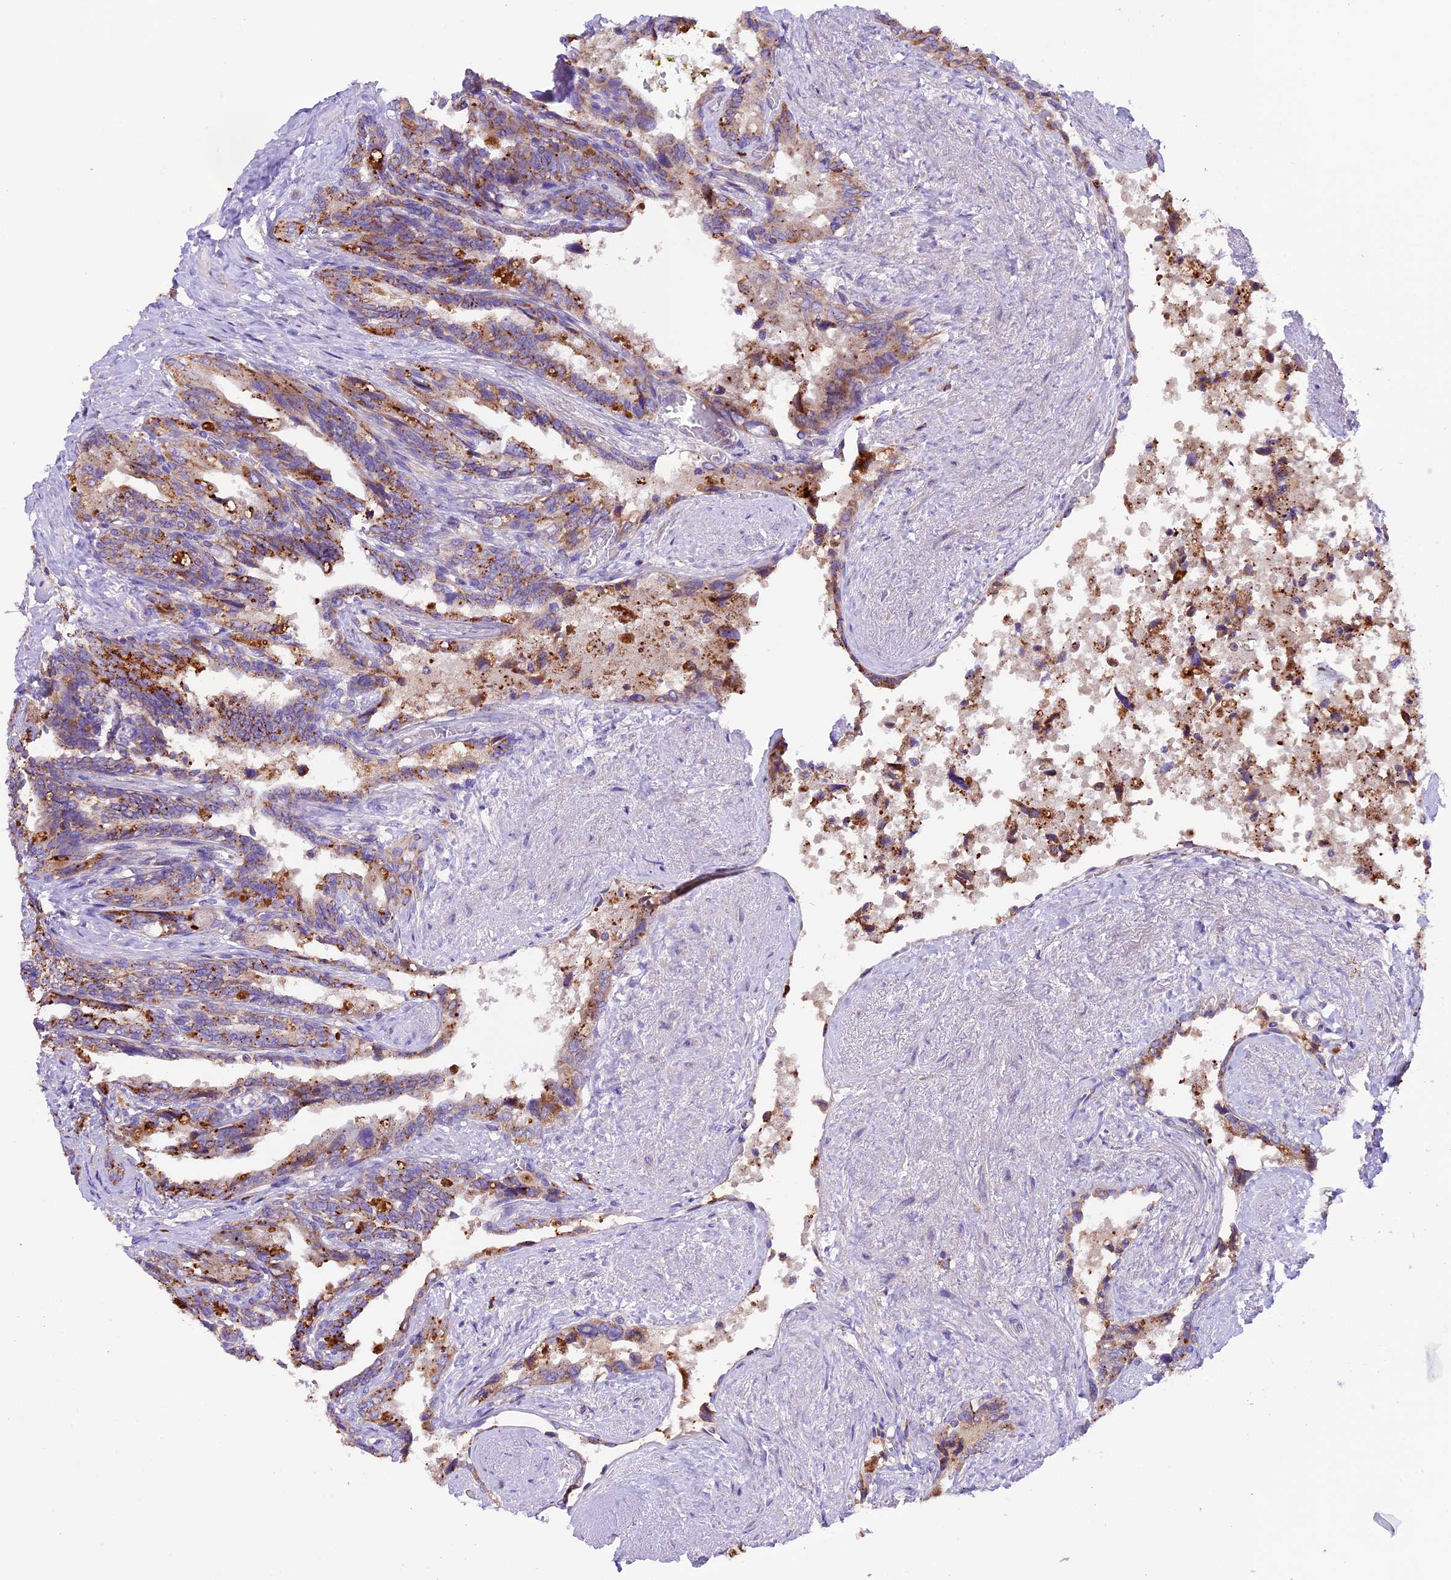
{"staining": {"intensity": "moderate", "quantity": ">75%", "location": "cytoplasmic/membranous"}, "tissue": "seminal vesicle", "cell_type": "Glandular cells", "image_type": "normal", "snomed": [{"axis": "morphology", "description": "Normal tissue, NOS"}, {"axis": "topography", "description": "Seminal veicle"}, {"axis": "topography", "description": "Peripheral nerve tissue"}], "caption": "Moderate cytoplasmic/membranous expression is identified in about >75% of glandular cells in normal seminal vesicle. The protein of interest is stained brown, and the nuclei are stained in blue (DAB (3,3'-diaminobenzidine) IHC with brightfield microscopy, high magnification).", "gene": "METTL22", "patient": {"sex": "male", "age": 60}}